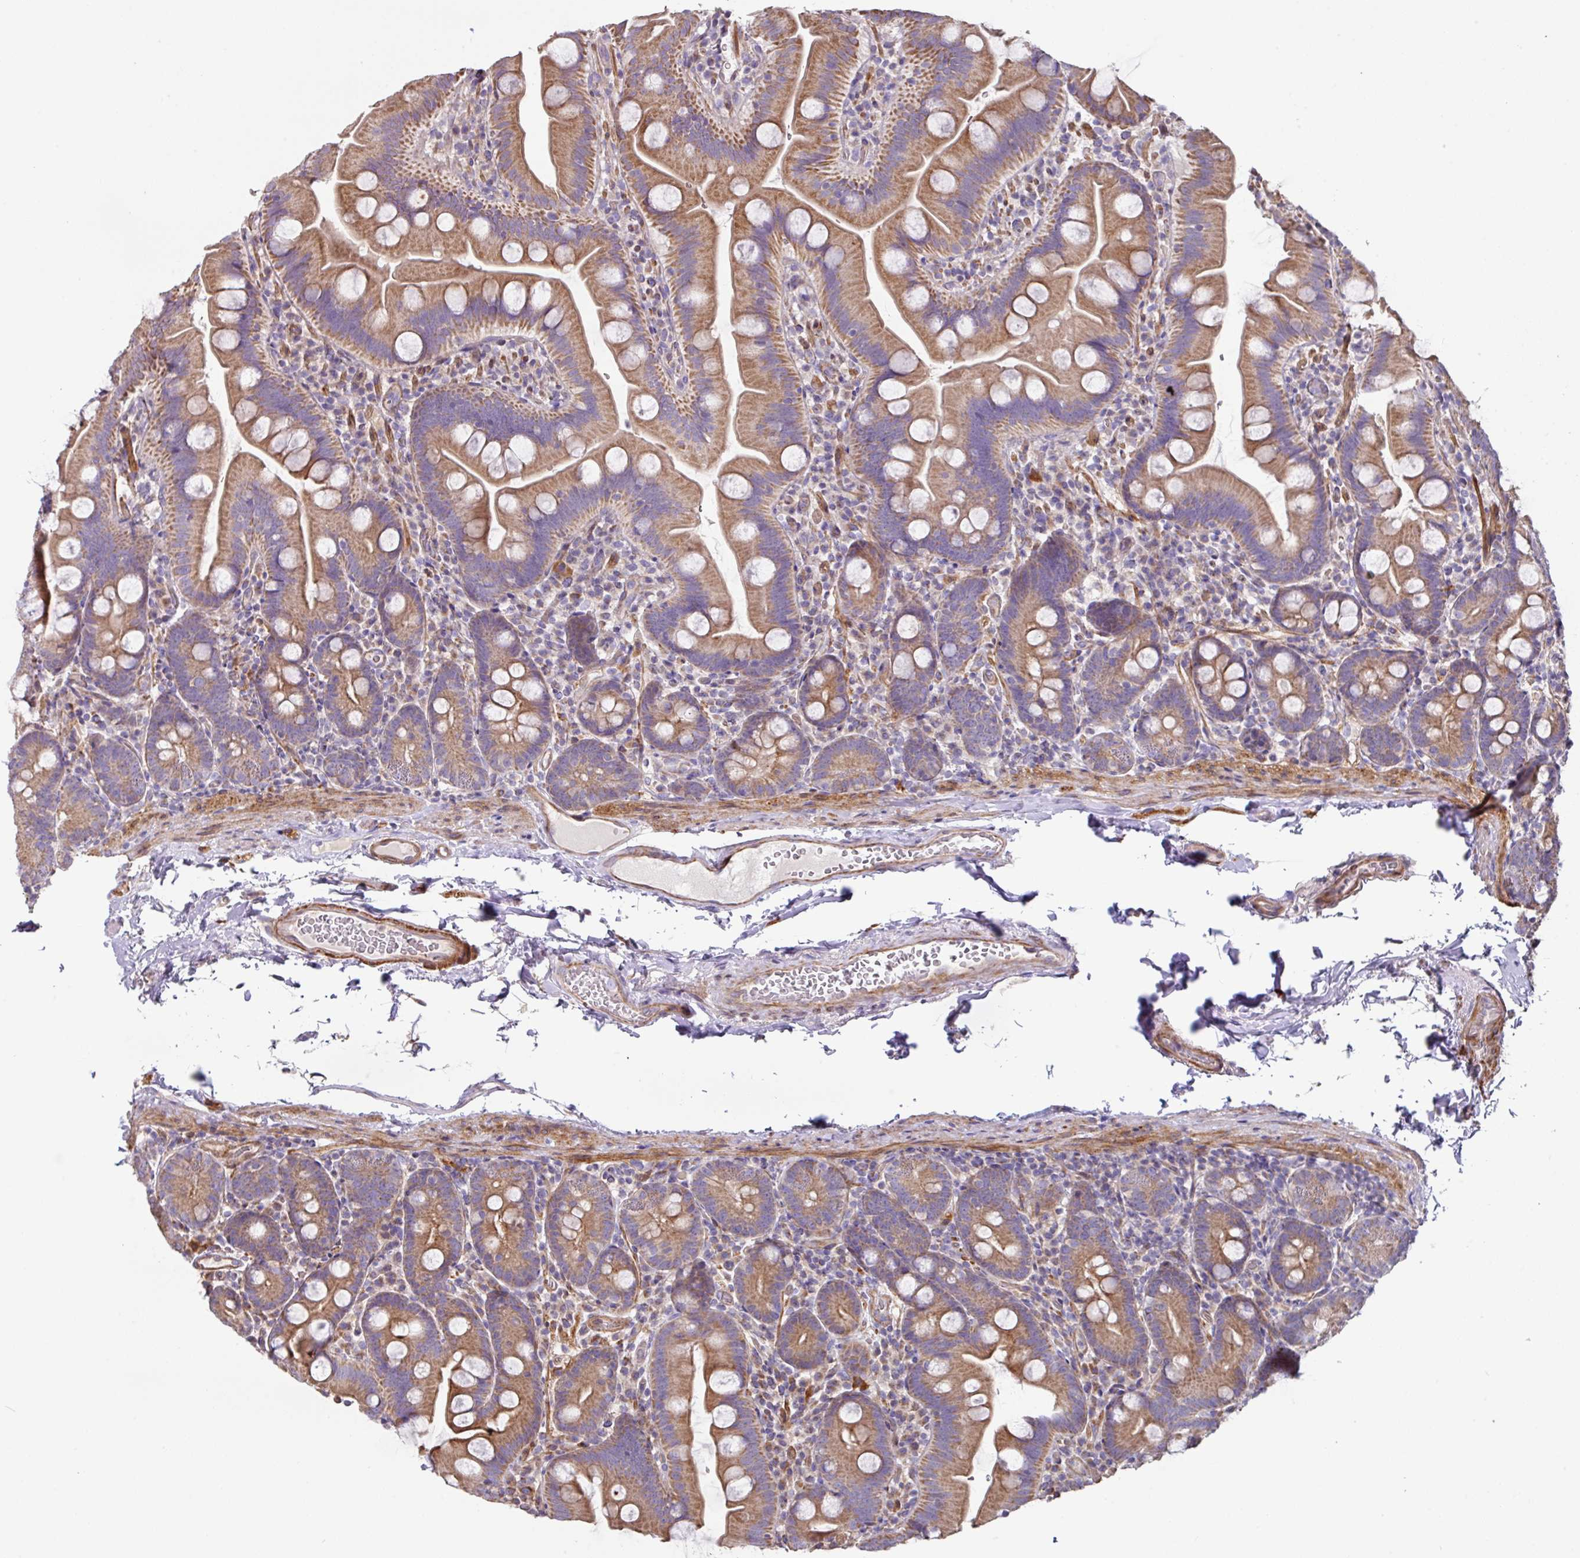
{"staining": {"intensity": "moderate", "quantity": ">75%", "location": "cytoplasmic/membranous"}, "tissue": "small intestine", "cell_type": "Glandular cells", "image_type": "normal", "snomed": [{"axis": "morphology", "description": "Normal tissue, NOS"}, {"axis": "topography", "description": "Small intestine"}], "caption": "High-magnification brightfield microscopy of normal small intestine stained with DAB (3,3'-diaminobenzidine) (brown) and counterstained with hematoxylin (blue). glandular cells exhibit moderate cytoplasmic/membranous expression is appreciated in about>75% of cells.", "gene": "MRRF", "patient": {"sex": "female", "age": 68}}